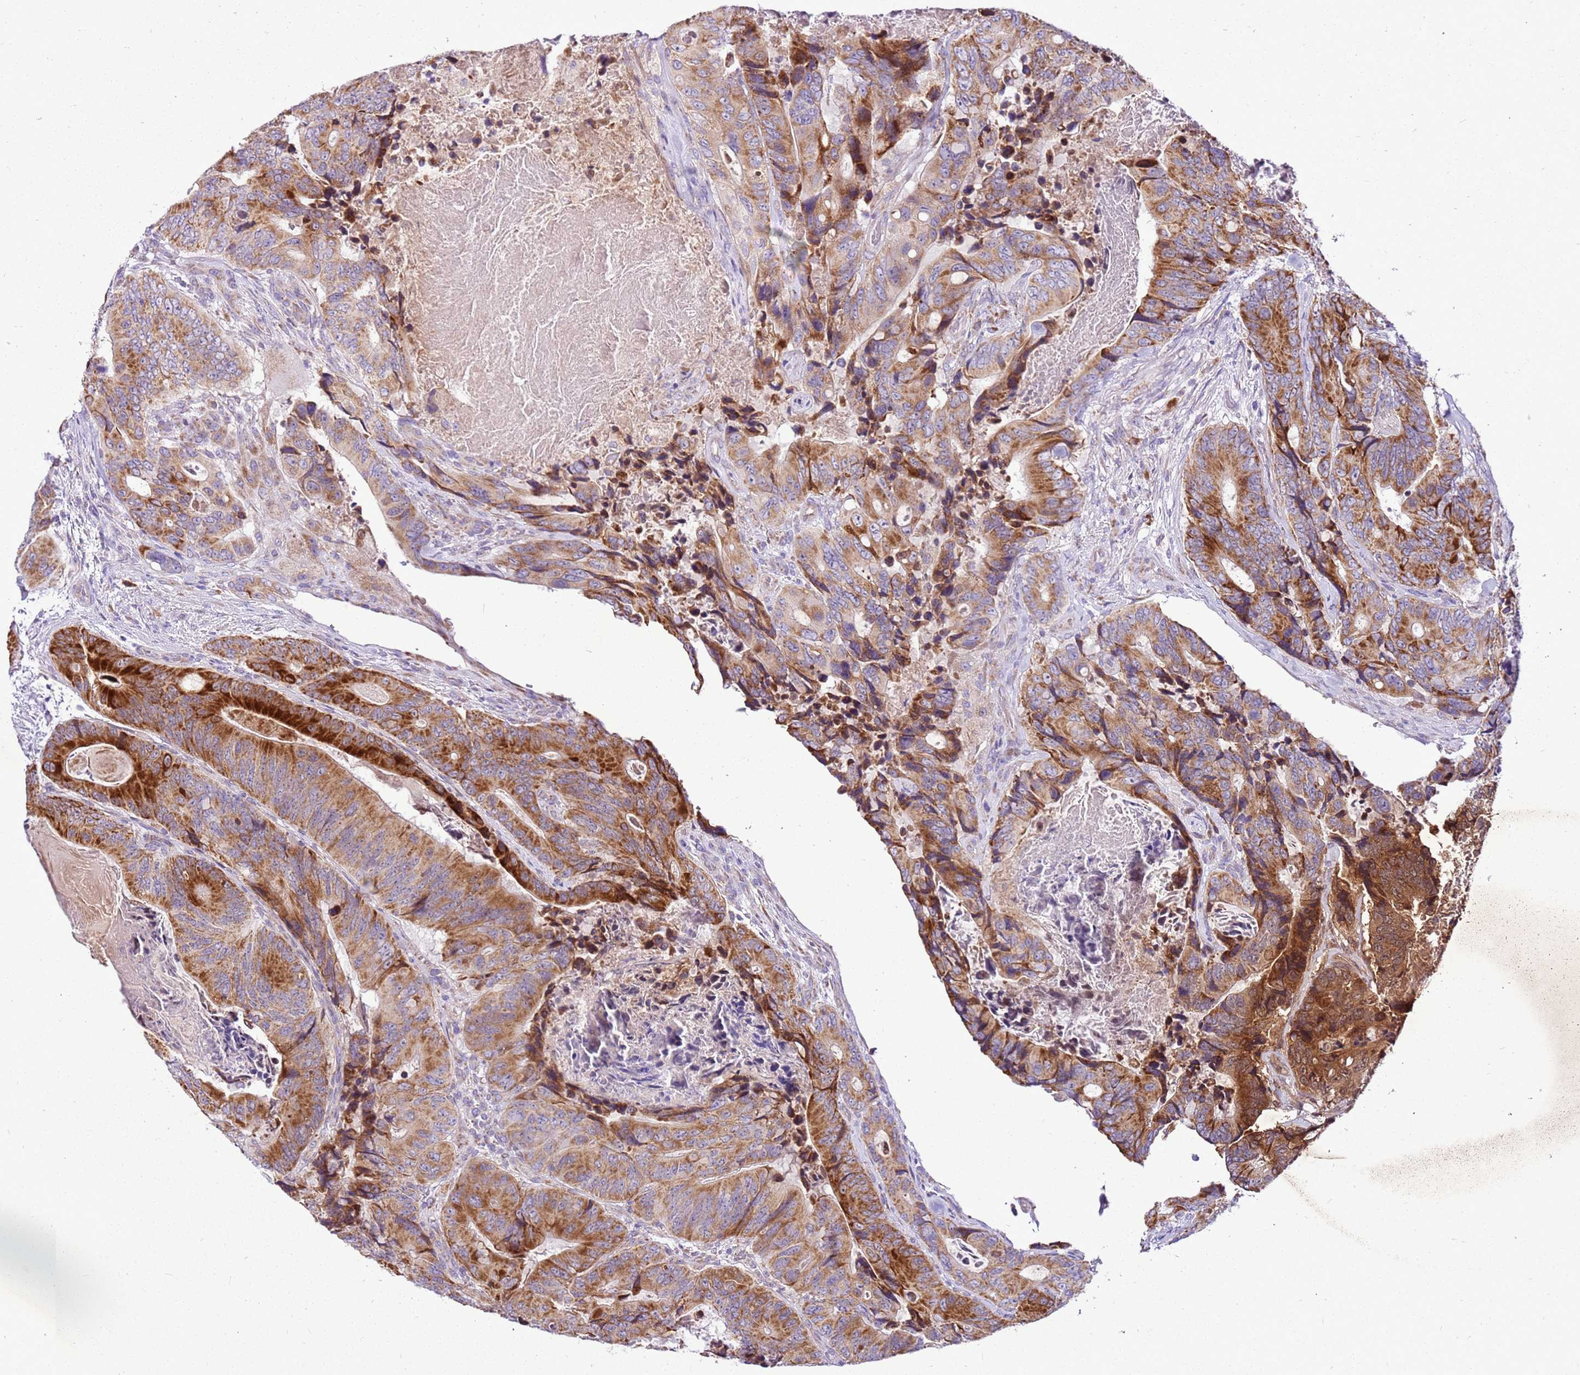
{"staining": {"intensity": "strong", "quantity": ">75%", "location": "cytoplasmic/membranous"}, "tissue": "colorectal cancer", "cell_type": "Tumor cells", "image_type": "cancer", "snomed": [{"axis": "morphology", "description": "Adenocarcinoma, NOS"}, {"axis": "topography", "description": "Colon"}], "caption": "Brown immunohistochemical staining in colorectal cancer displays strong cytoplasmic/membranous positivity in approximately >75% of tumor cells. (DAB (3,3'-diaminobenzidine) IHC with brightfield microscopy, high magnification).", "gene": "MRPL36", "patient": {"sex": "male", "age": 84}}